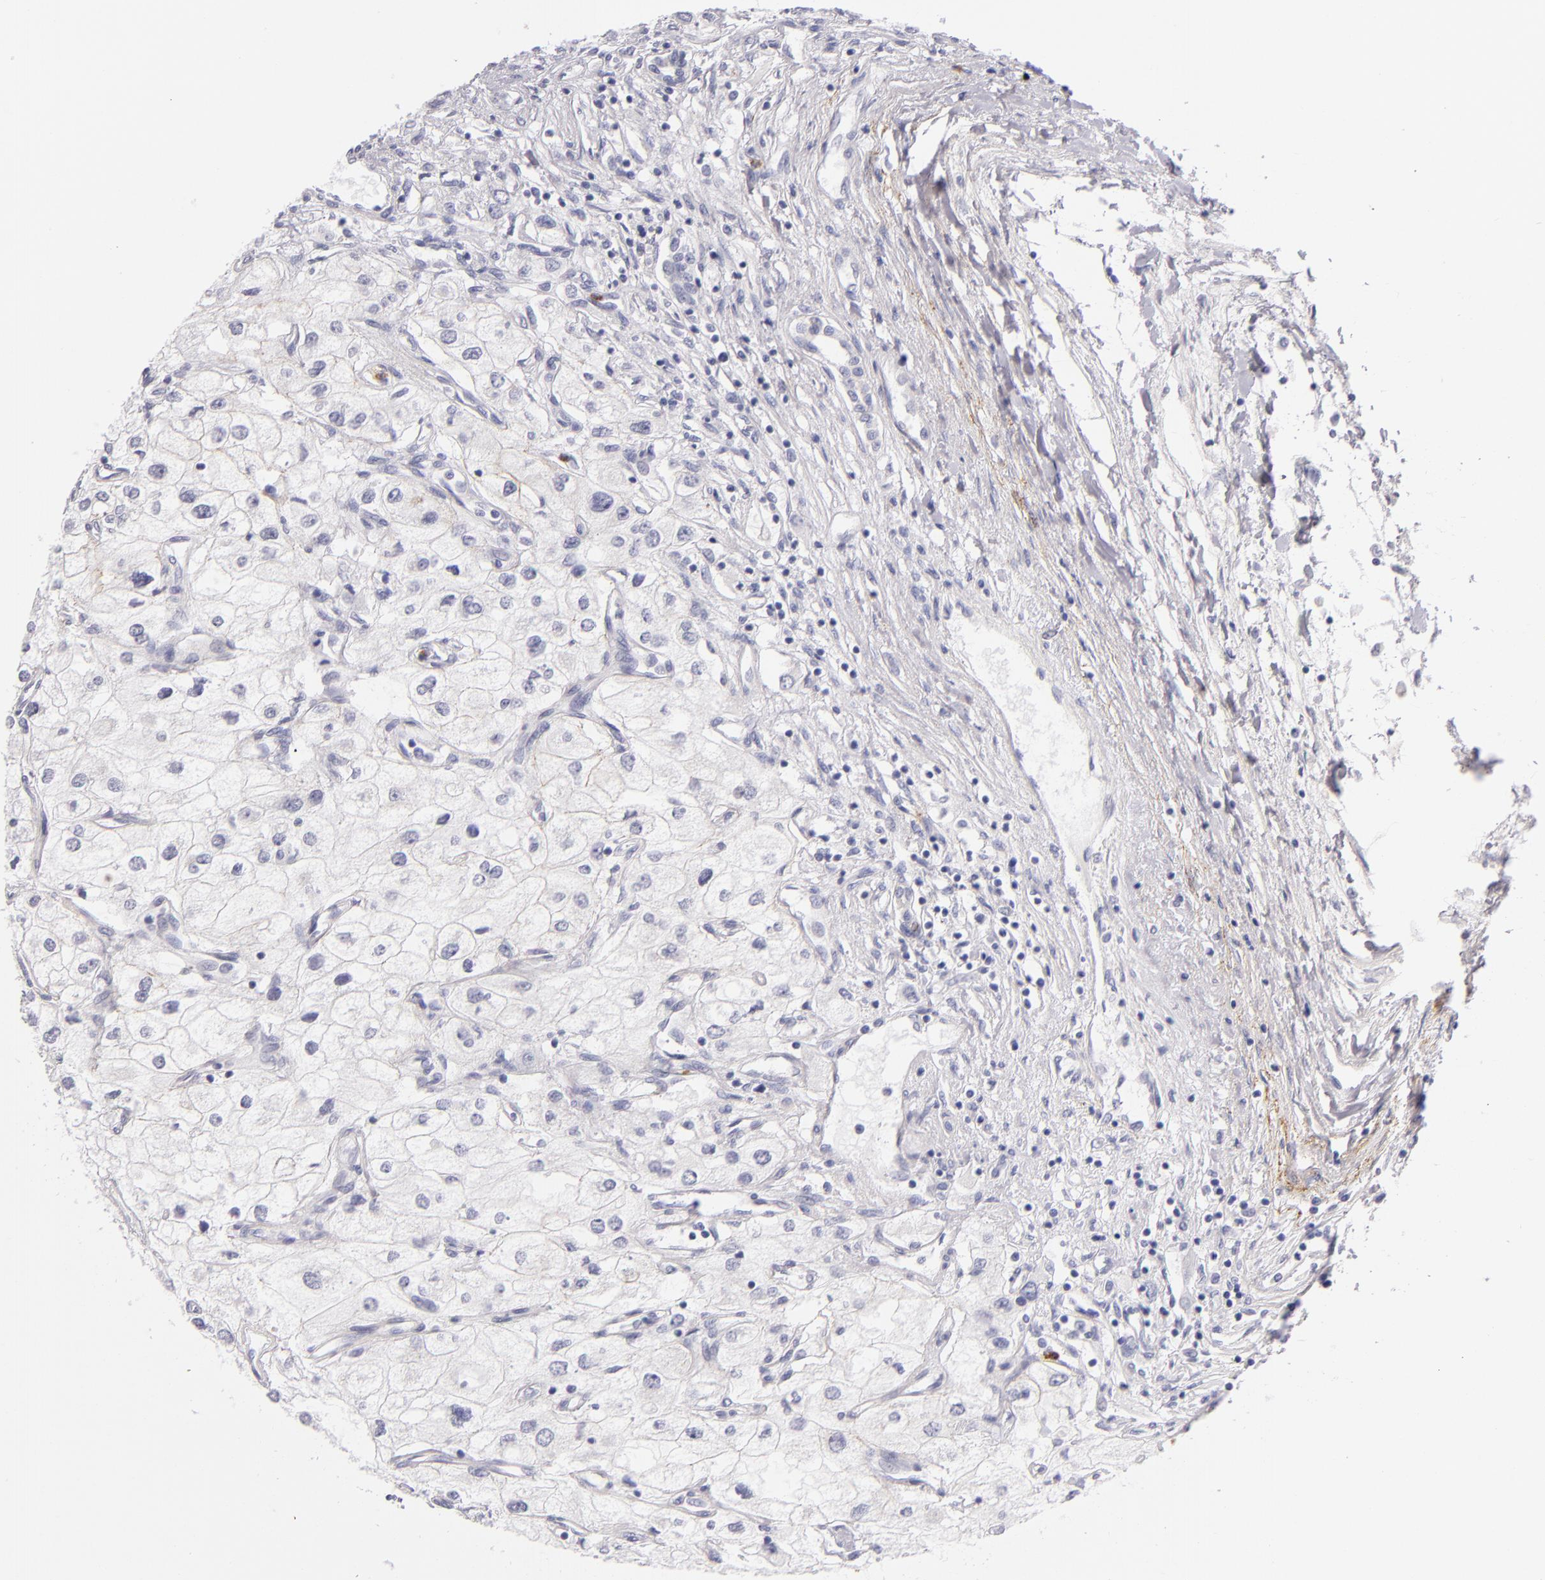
{"staining": {"intensity": "negative", "quantity": "none", "location": "none"}, "tissue": "renal cancer", "cell_type": "Tumor cells", "image_type": "cancer", "snomed": [{"axis": "morphology", "description": "Adenocarcinoma, NOS"}, {"axis": "topography", "description": "Kidney"}], "caption": "This is an IHC image of renal cancer. There is no expression in tumor cells.", "gene": "CDH3", "patient": {"sex": "male", "age": 57}}